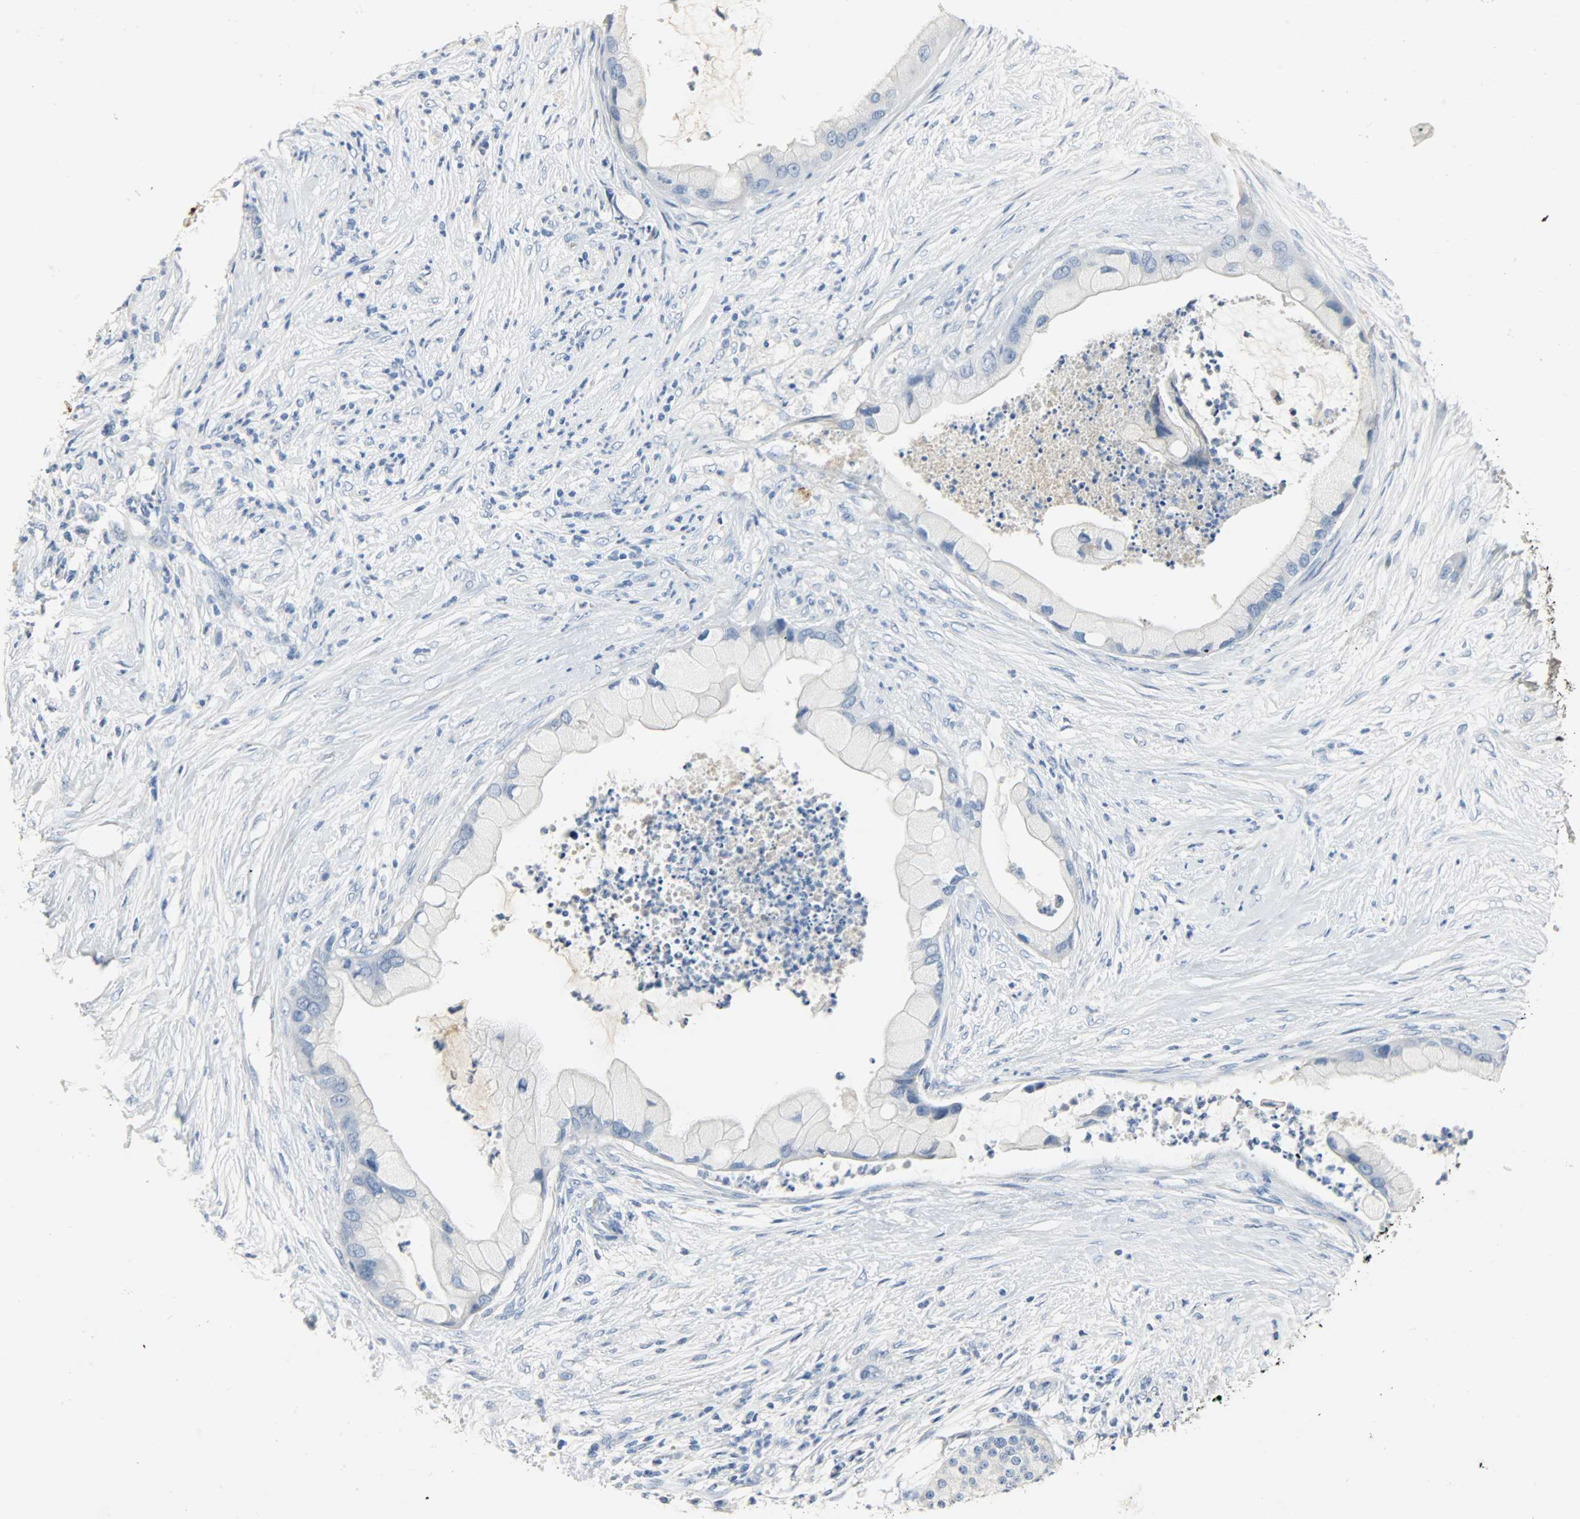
{"staining": {"intensity": "negative", "quantity": "none", "location": "none"}, "tissue": "pancreatic cancer", "cell_type": "Tumor cells", "image_type": "cancer", "snomed": [{"axis": "morphology", "description": "Adenocarcinoma, NOS"}, {"axis": "topography", "description": "Pancreas"}], "caption": "An immunohistochemistry (IHC) image of adenocarcinoma (pancreatic) is shown. There is no staining in tumor cells of adenocarcinoma (pancreatic).", "gene": "CRP", "patient": {"sex": "female", "age": 59}}